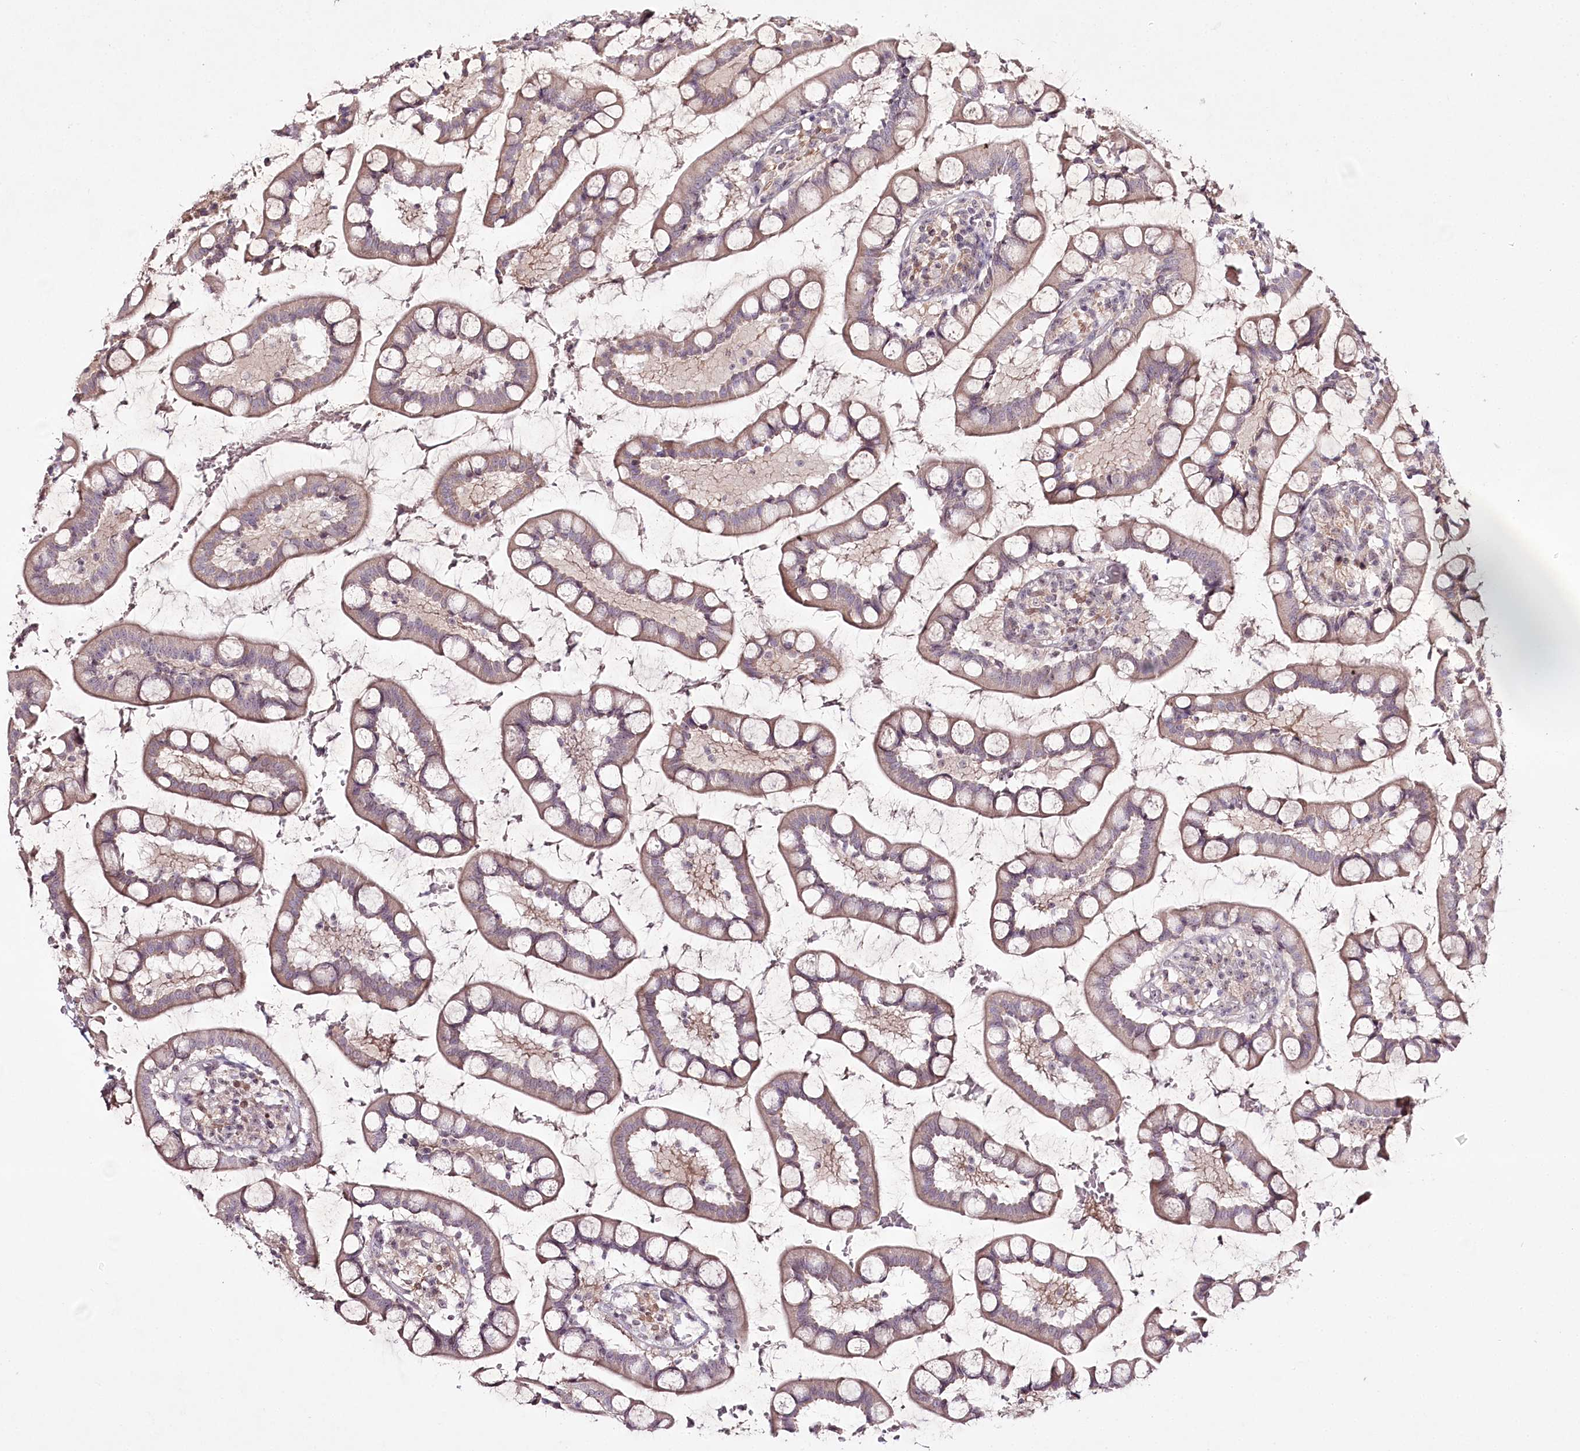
{"staining": {"intensity": "weak", "quantity": "25%-75%", "location": "cytoplasmic/membranous,nuclear"}, "tissue": "small intestine", "cell_type": "Glandular cells", "image_type": "normal", "snomed": [{"axis": "morphology", "description": "Normal tissue, NOS"}, {"axis": "topography", "description": "Small intestine"}], "caption": "IHC staining of normal small intestine, which shows low levels of weak cytoplasmic/membranous,nuclear expression in about 25%-75% of glandular cells indicating weak cytoplasmic/membranous,nuclear protein expression. The staining was performed using DAB (brown) for protein detection and nuclei were counterstained in hematoxylin (blue).", "gene": "CCDC59", "patient": {"sex": "male", "age": 52}}